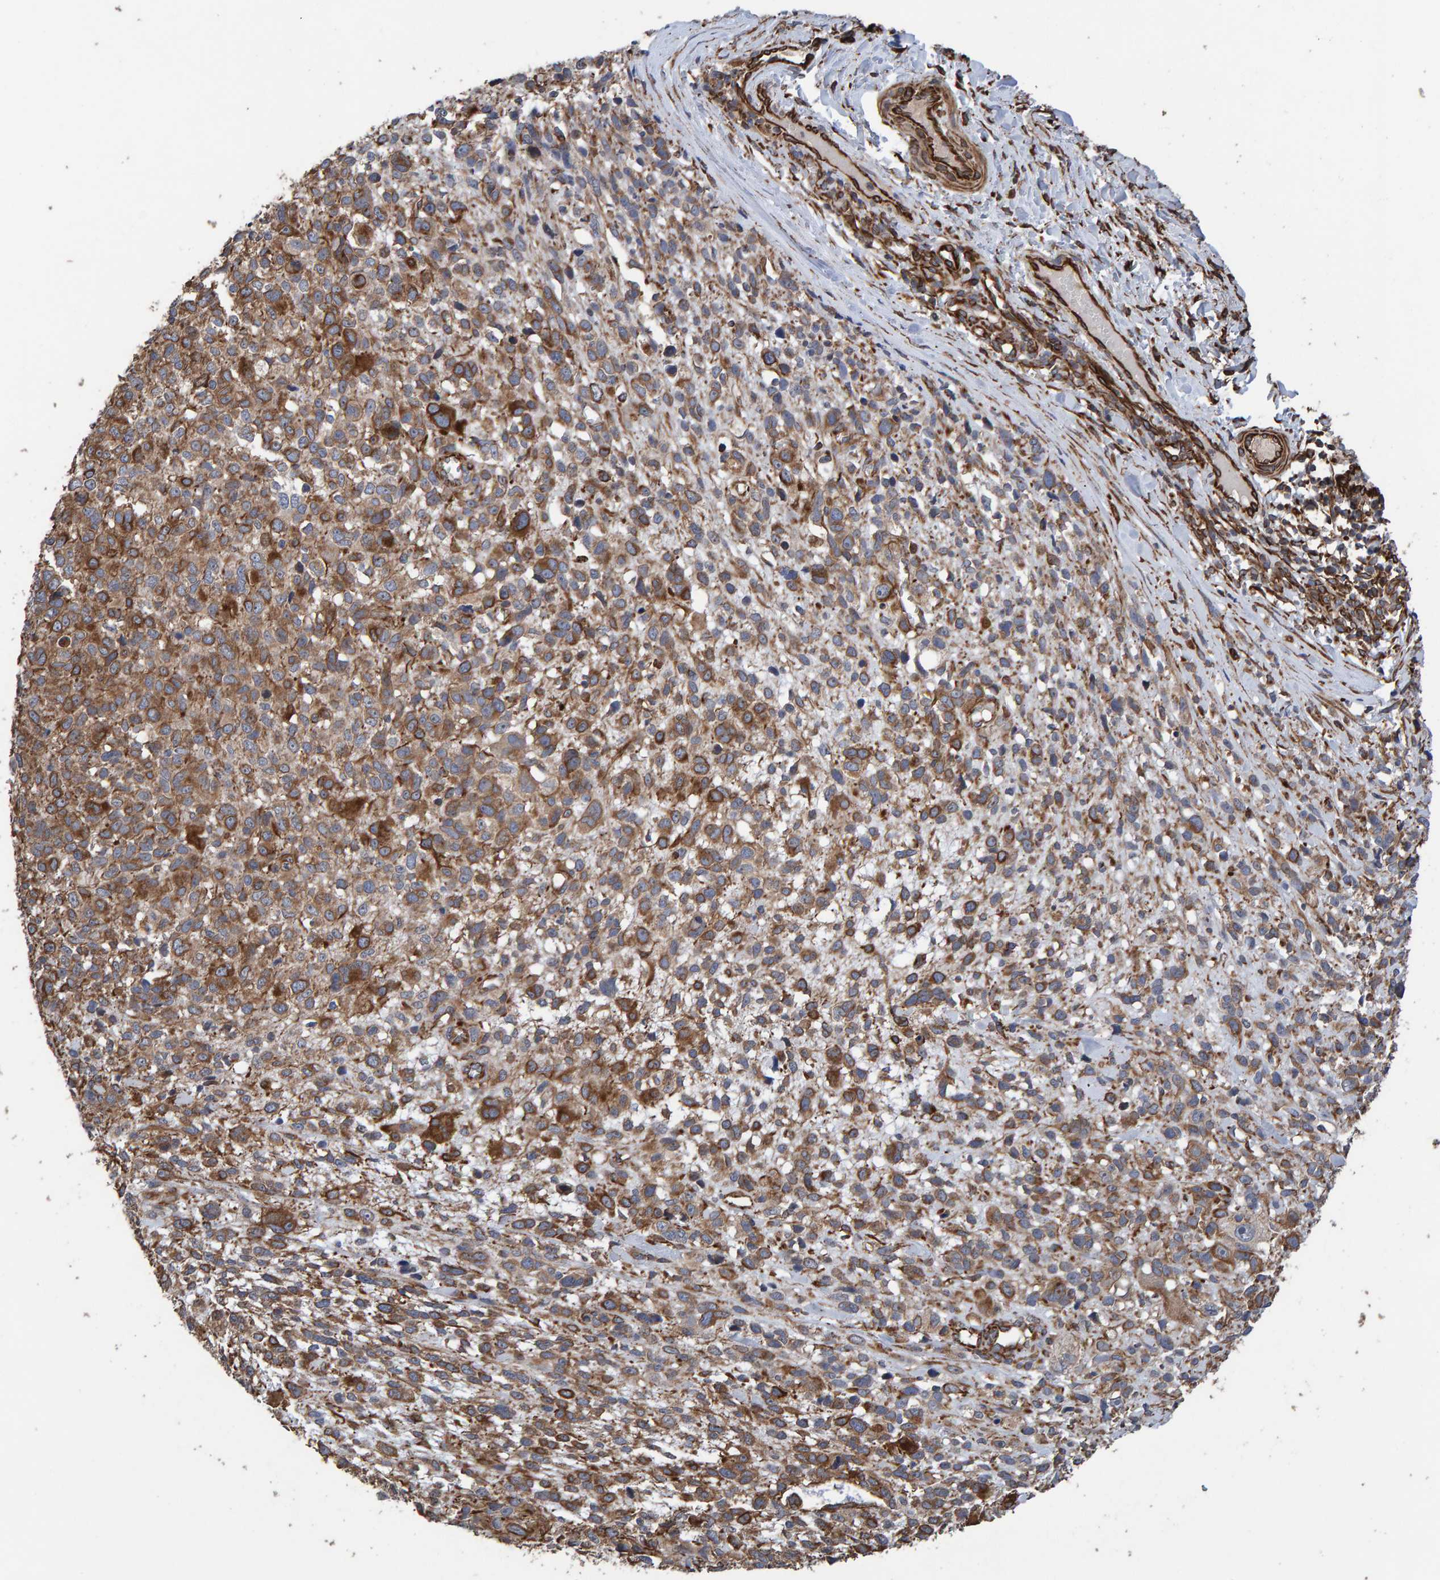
{"staining": {"intensity": "moderate", "quantity": ">75%", "location": "cytoplasmic/membranous"}, "tissue": "melanoma", "cell_type": "Tumor cells", "image_type": "cancer", "snomed": [{"axis": "morphology", "description": "Malignant melanoma, NOS"}, {"axis": "topography", "description": "Skin"}], "caption": "Immunohistochemistry (IHC) (DAB) staining of malignant melanoma shows moderate cytoplasmic/membranous protein expression in approximately >75% of tumor cells. The staining was performed using DAB, with brown indicating positive protein expression. Nuclei are stained blue with hematoxylin.", "gene": "ZNF347", "patient": {"sex": "female", "age": 55}}